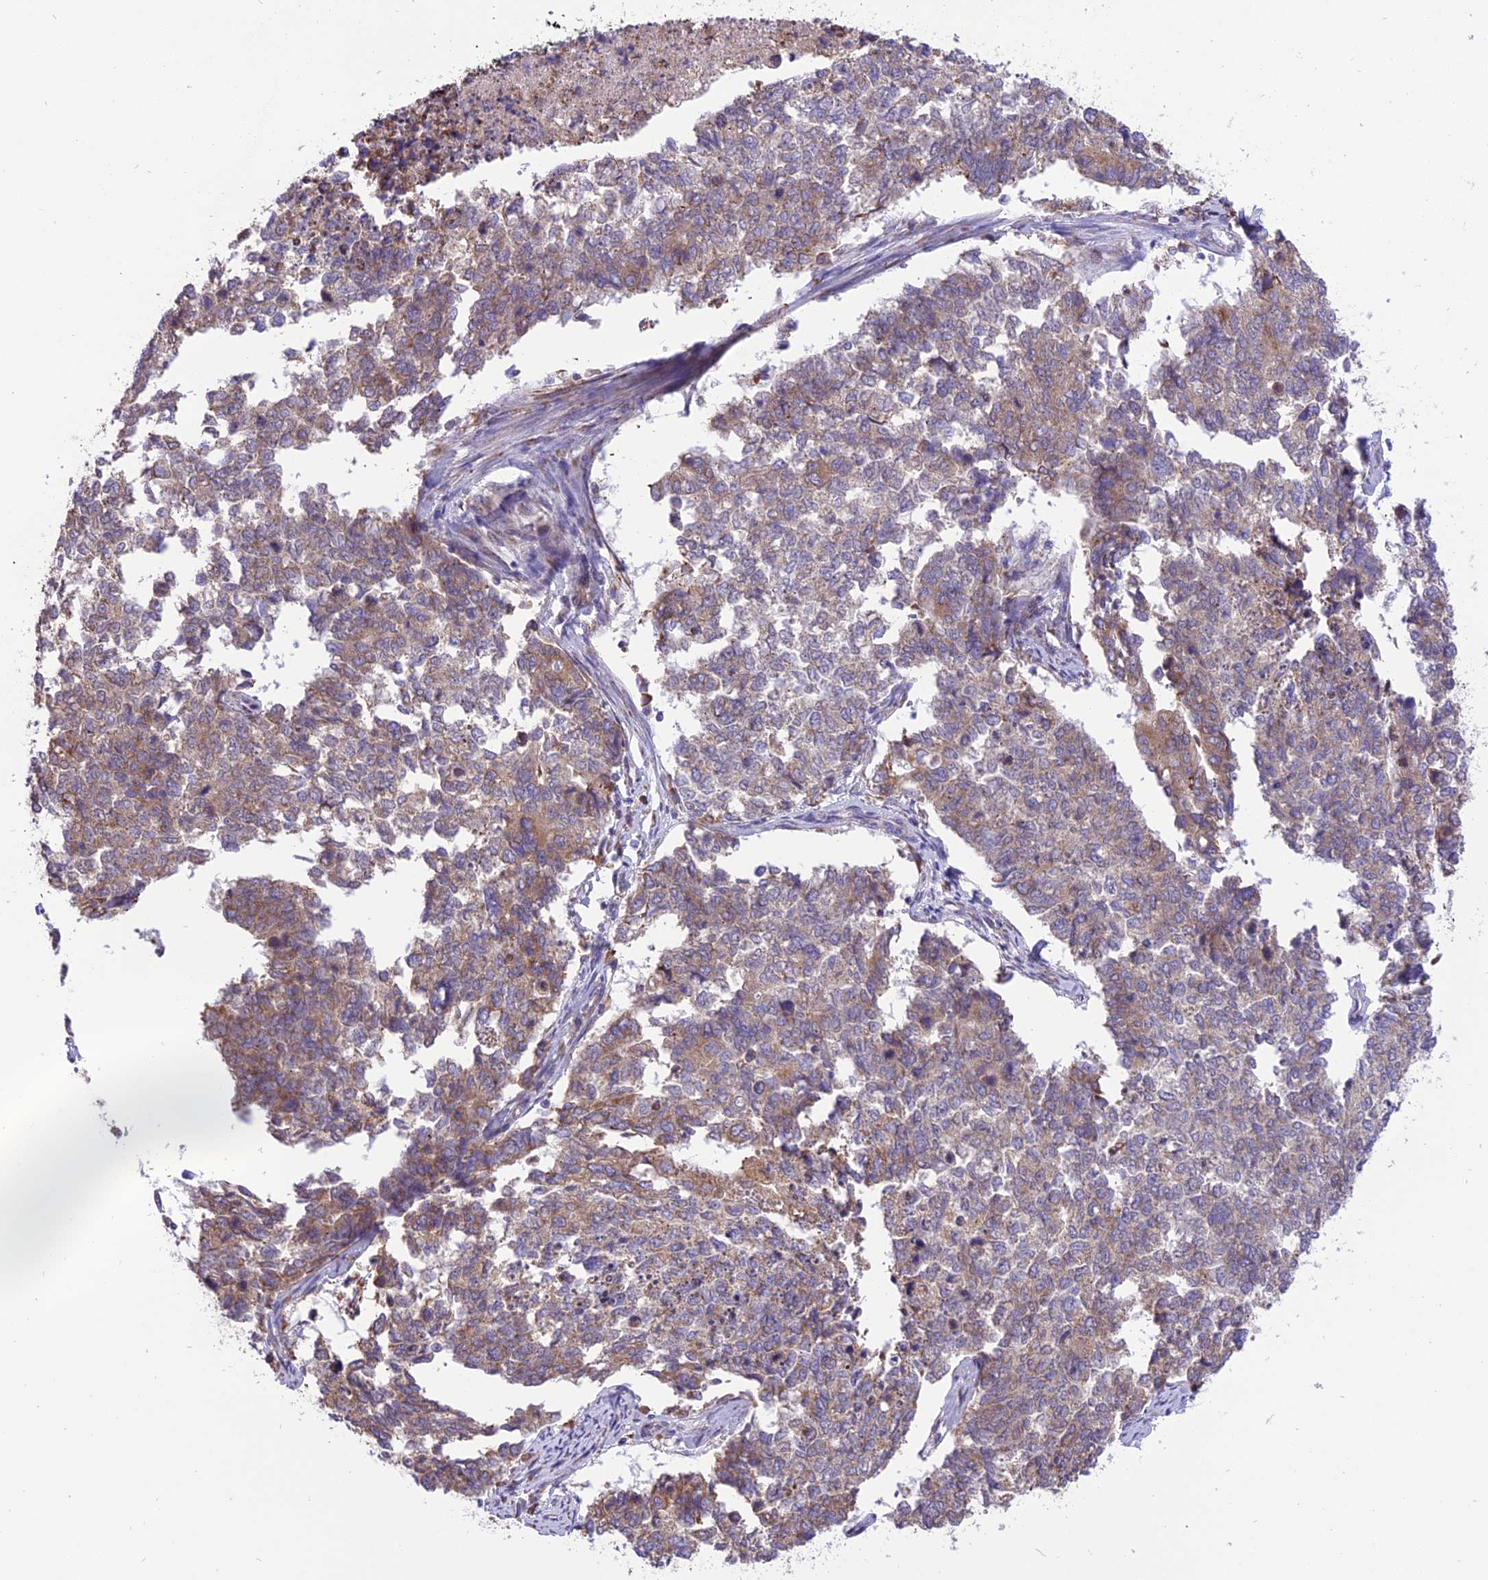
{"staining": {"intensity": "weak", "quantity": ">75%", "location": "cytoplasmic/membranous"}, "tissue": "cervical cancer", "cell_type": "Tumor cells", "image_type": "cancer", "snomed": [{"axis": "morphology", "description": "Squamous cell carcinoma, NOS"}, {"axis": "topography", "description": "Cervix"}], "caption": "Cervical cancer stained for a protein (brown) demonstrates weak cytoplasmic/membranous positive staining in approximately >75% of tumor cells.", "gene": "ARMCX6", "patient": {"sex": "female", "age": 63}}